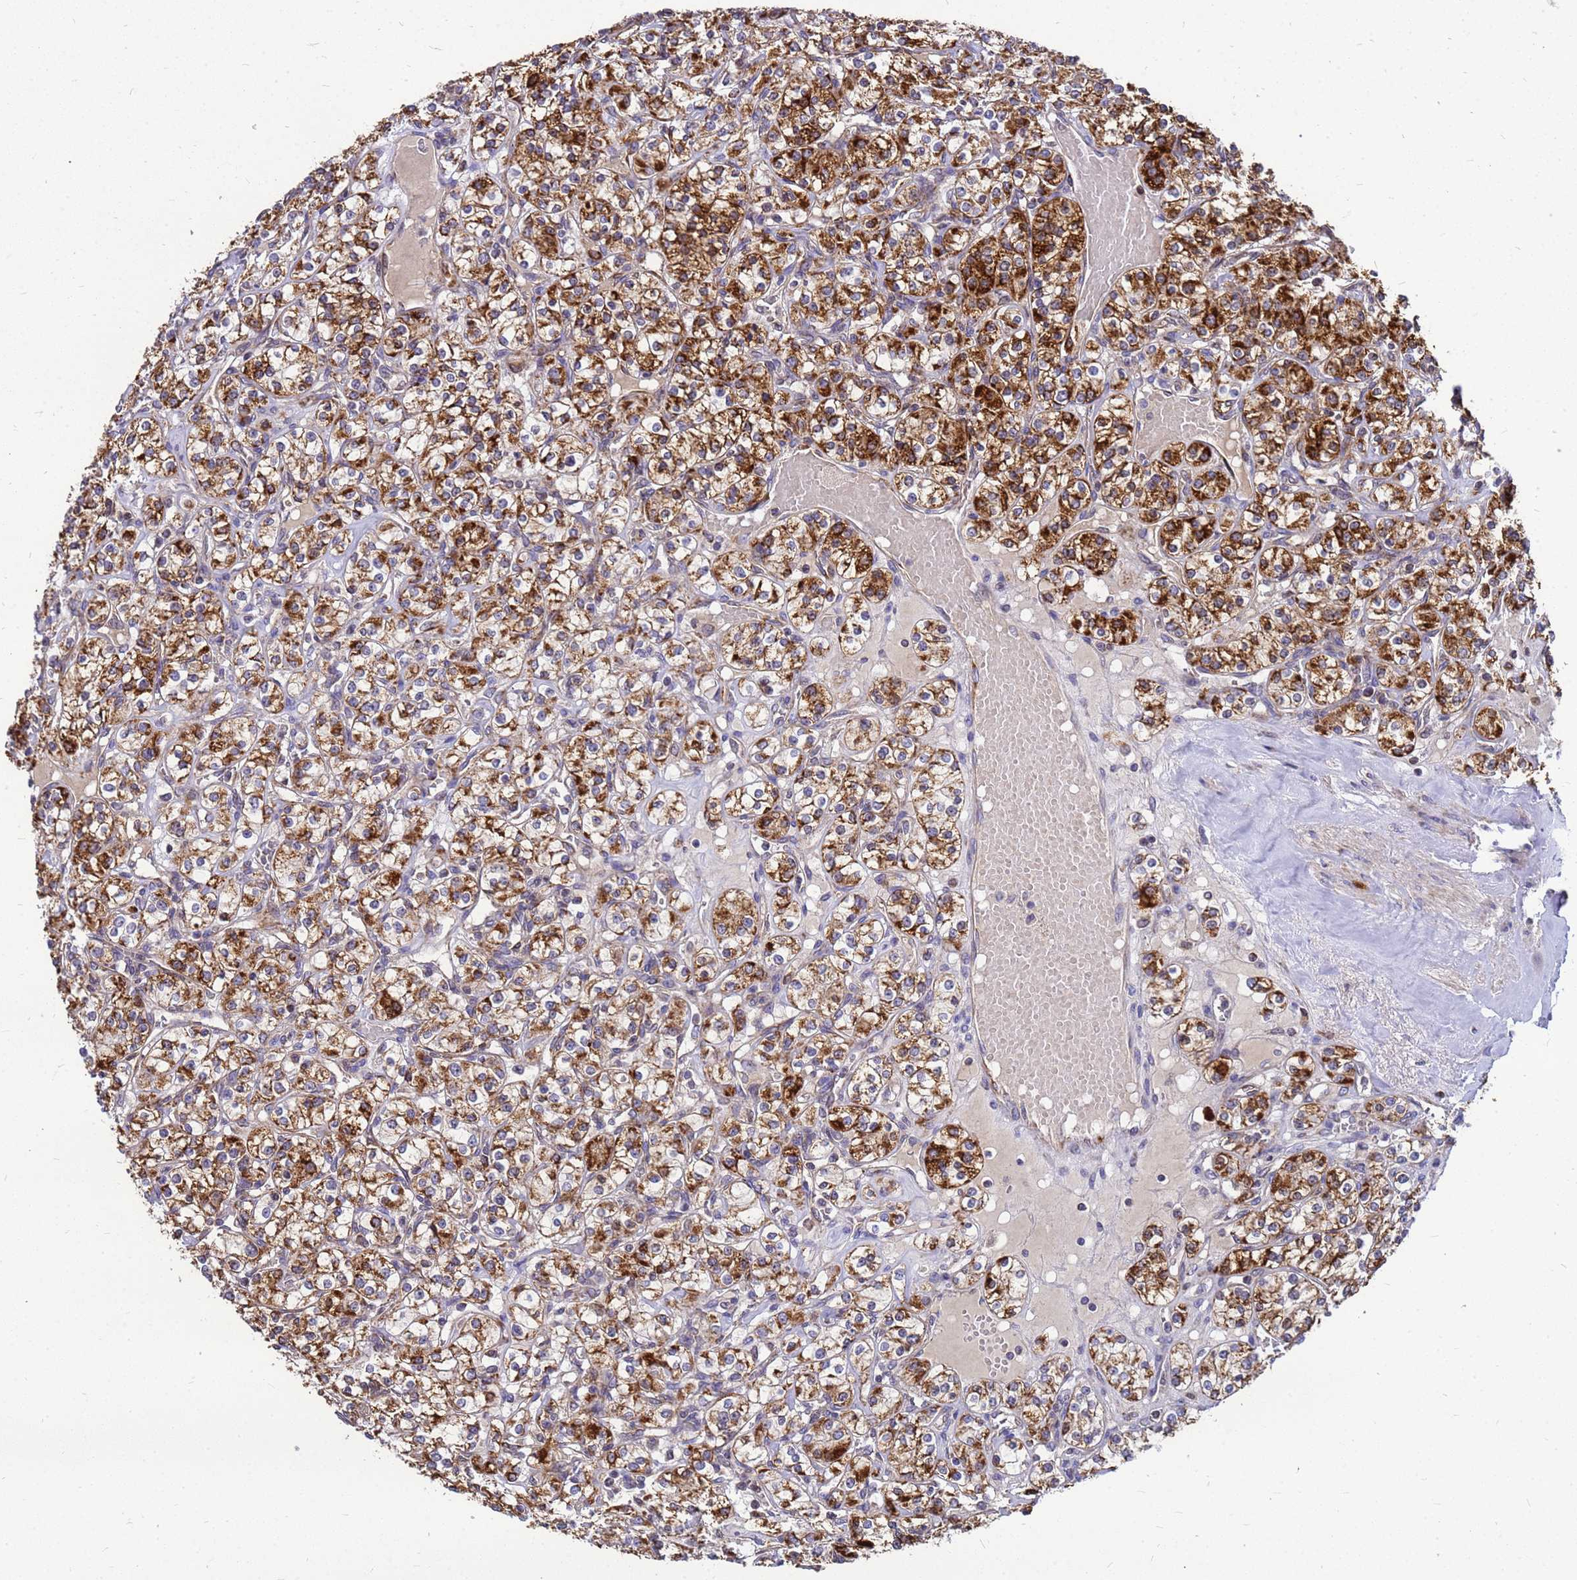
{"staining": {"intensity": "moderate", "quantity": ">75%", "location": "cytoplasmic/membranous"}, "tissue": "renal cancer", "cell_type": "Tumor cells", "image_type": "cancer", "snomed": [{"axis": "morphology", "description": "Adenocarcinoma, NOS"}, {"axis": "topography", "description": "Kidney"}], "caption": "Brown immunohistochemical staining in adenocarcinoma (renal) demonstrates moderate cytoplasmic/membranous staining in approximately >75% of tumor cells.", "gene": "CMC4", "patient": {"sex": "male", "age": 77}}